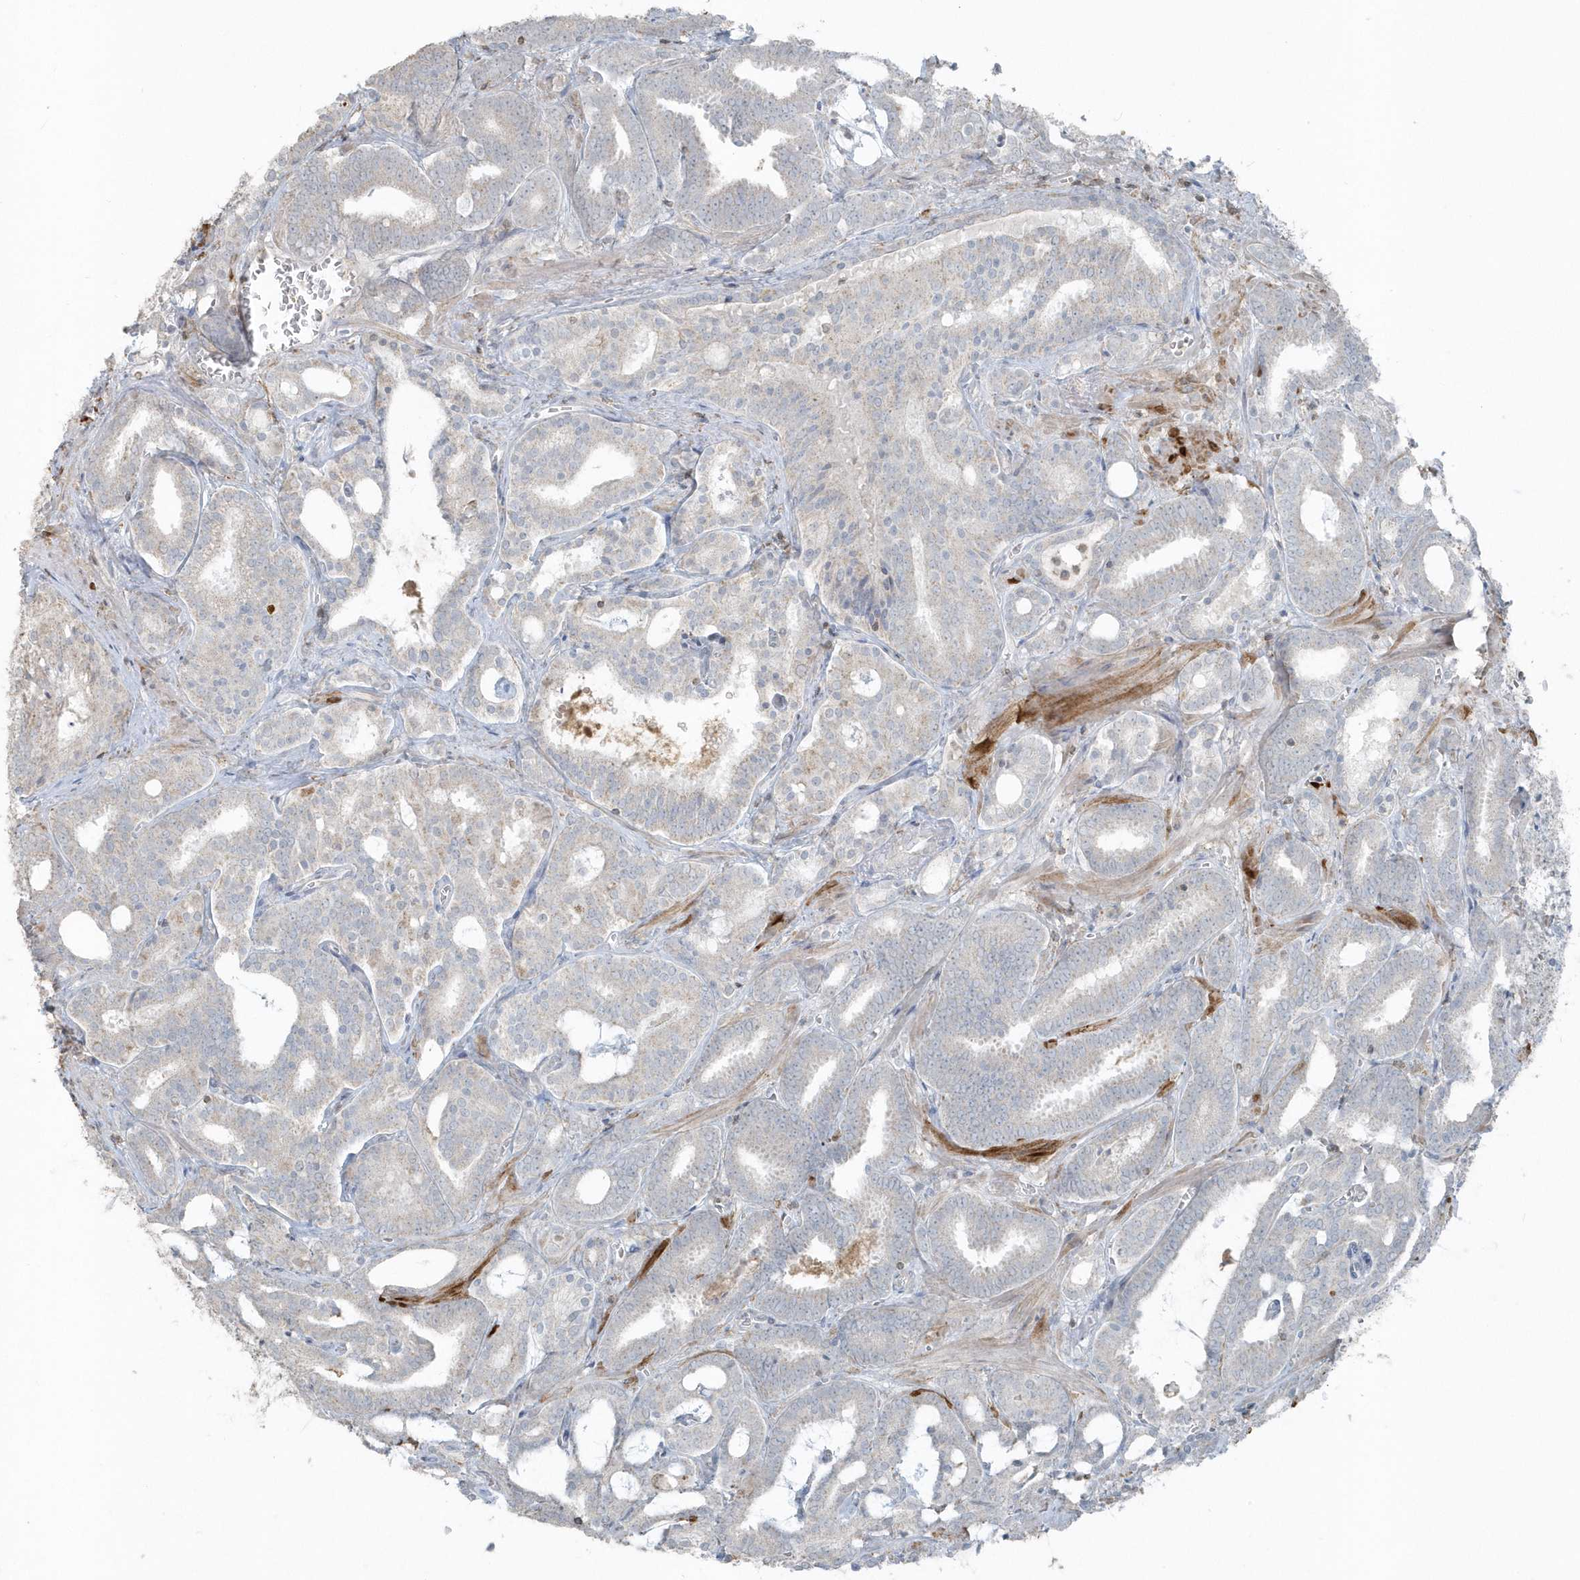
{"staining": {"intensity": "negative", "quantity": "none", "location": "none"}, "tissue": "prostate cancer", "cell_type": "Tumor cells", "image_type": "cancer", "snomed": [{"axis": "morphology", "description": "Adenocarcinoma, High grade"}, {"axis": "topography", "description": "Prostate and seminal vesicle, NOS"}], "caption": "Prostate cancer stained for a protein using IHC demonstrates no positivity tumor cells.", "gene": "ACTC1", "patient": {"sex": "male", "age": 67}}